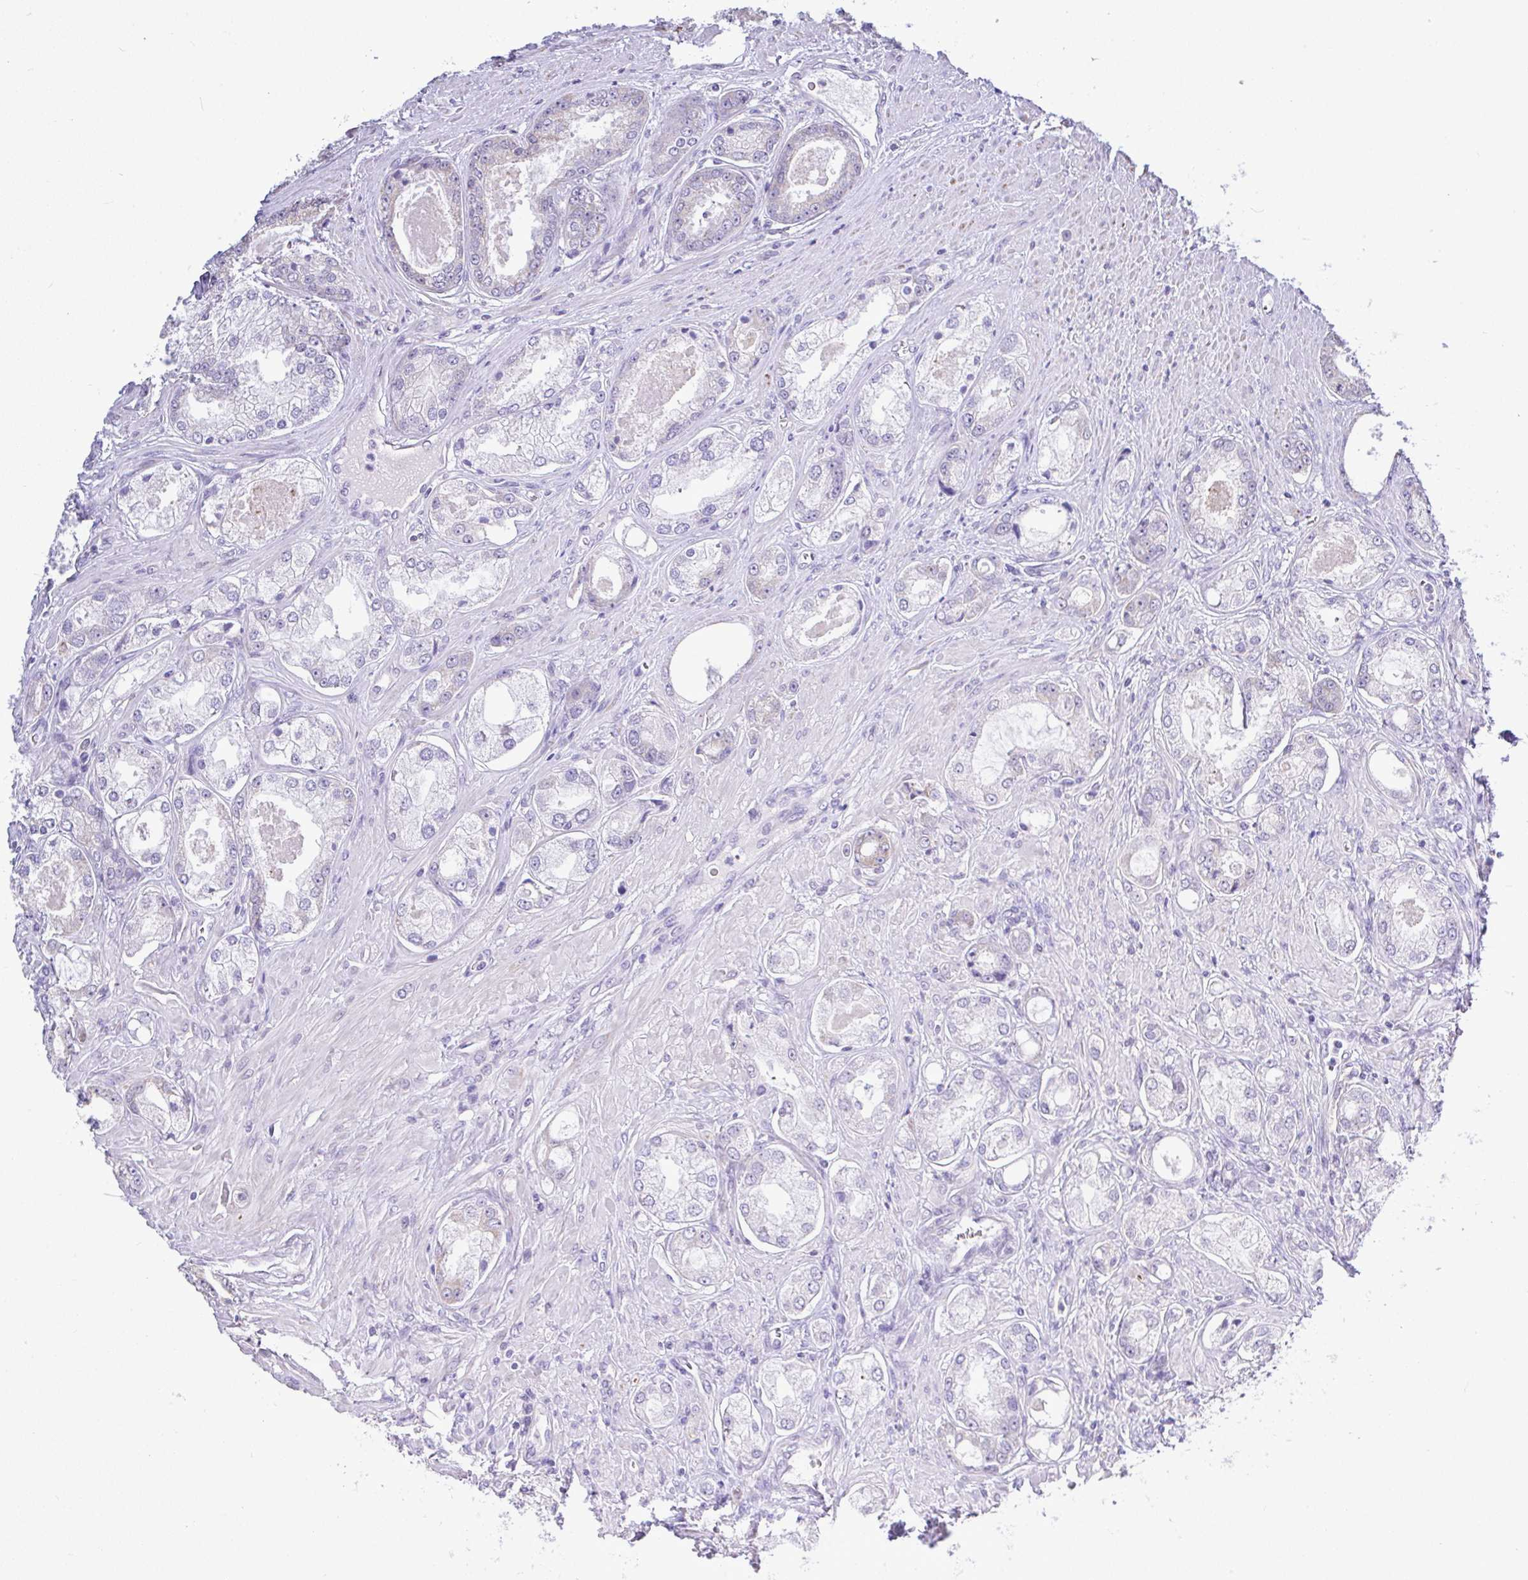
{"staining": {"intensity": "negative", "quantity": "none", "location": "none"}, "tissue": "prostate cancer", "cell_type": "Tumor cells", "image_type": "cancer", "snomed": [{"axis": "morphology", "description": "Adenocarcinoma, Low grade"}, {"axis": "topography", "description": "Prostate"}], "caption": "A micrograph of prostate adenocarcinoma (low-grade) stained for a protein shows no brown staining in tumor cells. (DAB immunohistochemistry (IHC) with hematoxylin counter stain).", "gene": "CTU1", "patient": {"sex": "male", "age": 68}}